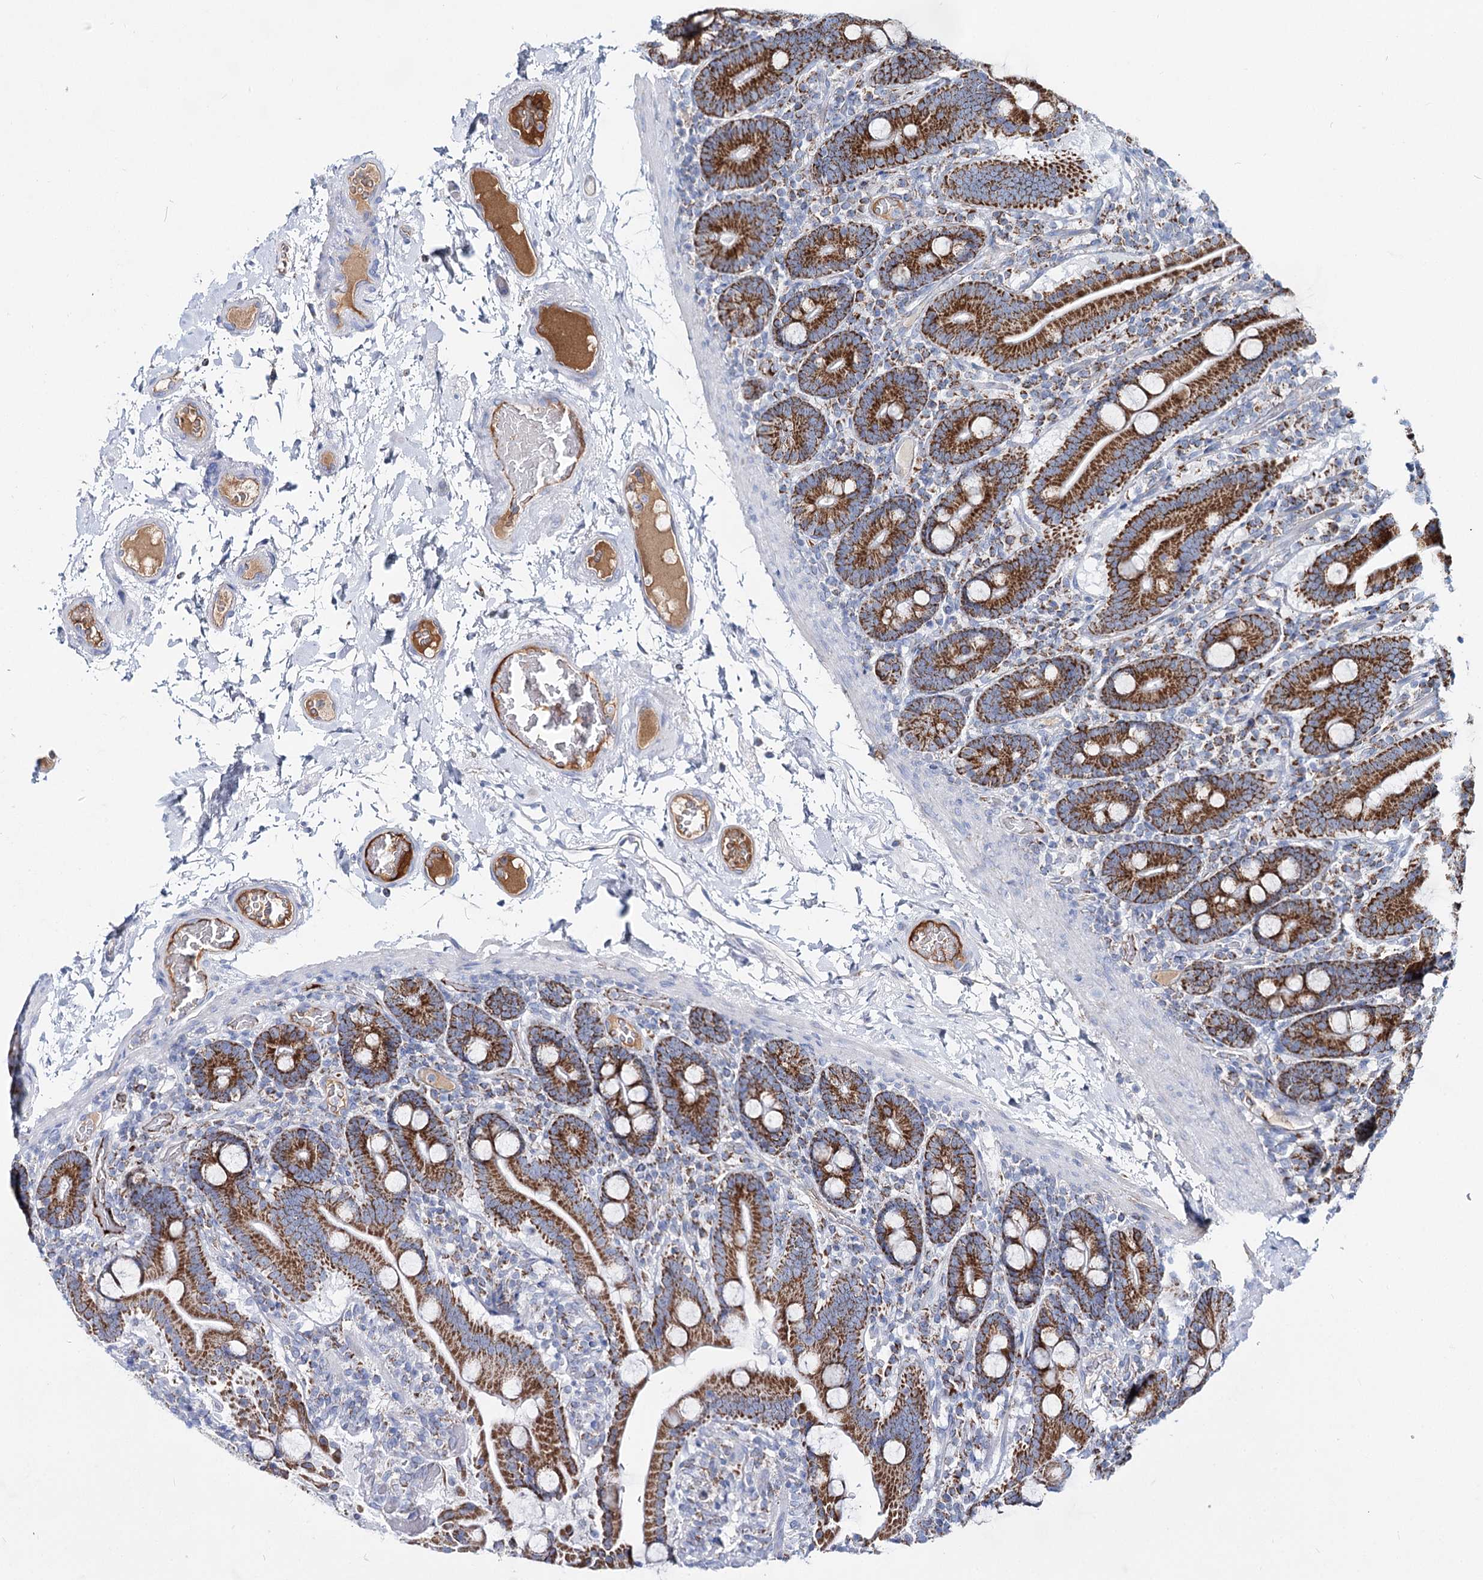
{"staining": {"intensity": "strong", "quantity": ">75%", "location": "cytoplasmic/membranous"}, "tissue": "duodenum", "cell_type": "Glandular cells", "image_type": "normal", "snomed": [{"axis": "morphology", "description": "Normal tissue, NOS"}, {"axis": "topography", "description": "Duodenum"}], "caption": "Strong cytoplasmic/membranous expression for a protein is identified in approximately >75% of glandular cells of unremarkable duodenum using IHC.", "gene": "MCCC2", "patient": {"sex": "male", "age": 55}}